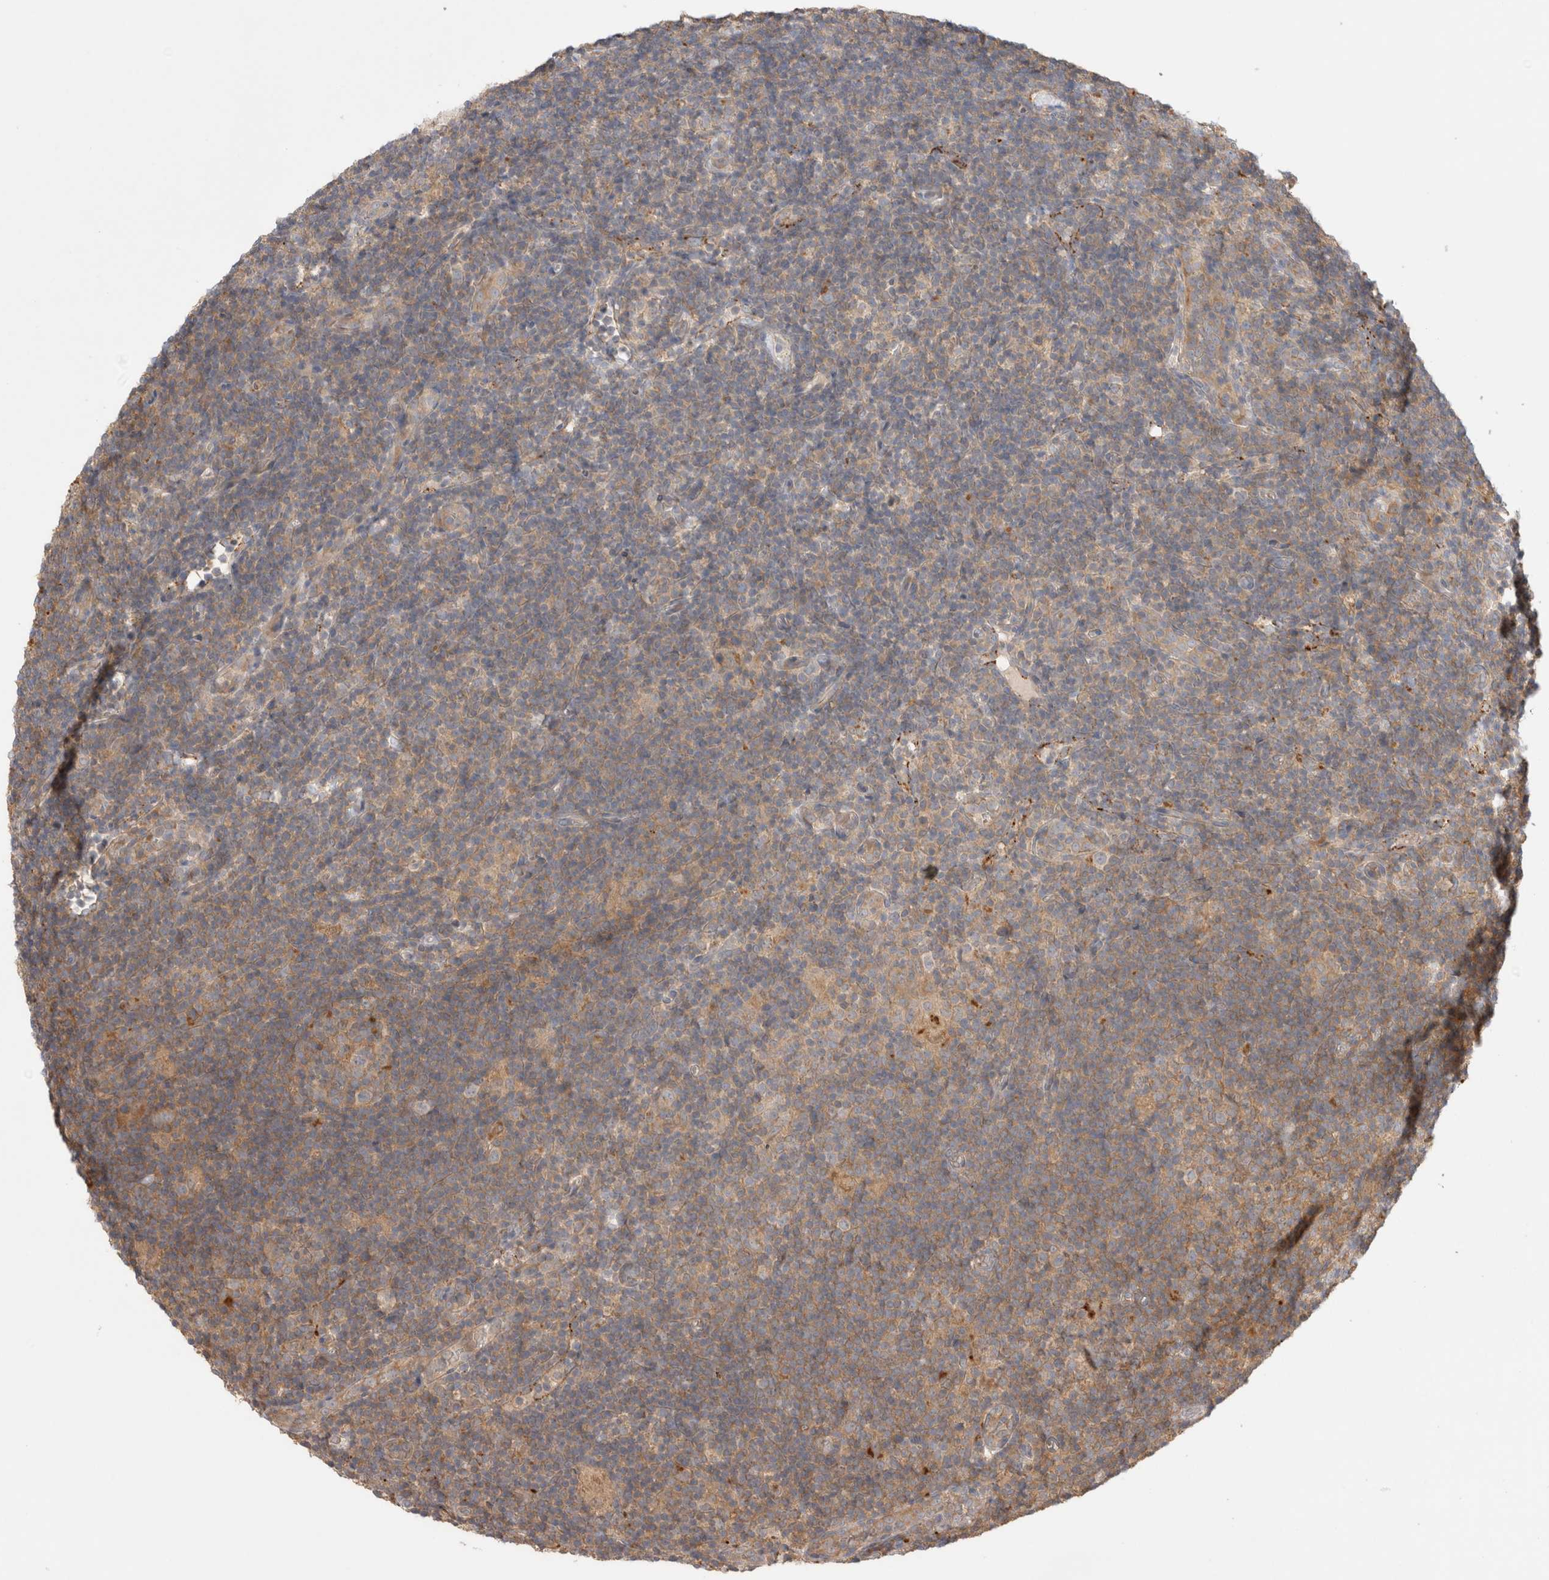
{"staining": {"intensity": "negative", "quantity": "none", "location": "none"}, "tissue": "lymphoma", "cell_type": "Tumor cells", "image_type": "cancer", "snomed": [{"axis": "morphology", "description": "Hodgkin's disease, NOS"}, {"axis": "topography", "description": "Lymph node"}], "caption": "Immunohistochemistry of human Hodgkin's disease displays no positivity in tumor cells.", "gene": "VPS28", "patient": {"sex": "female", "age": 57}}